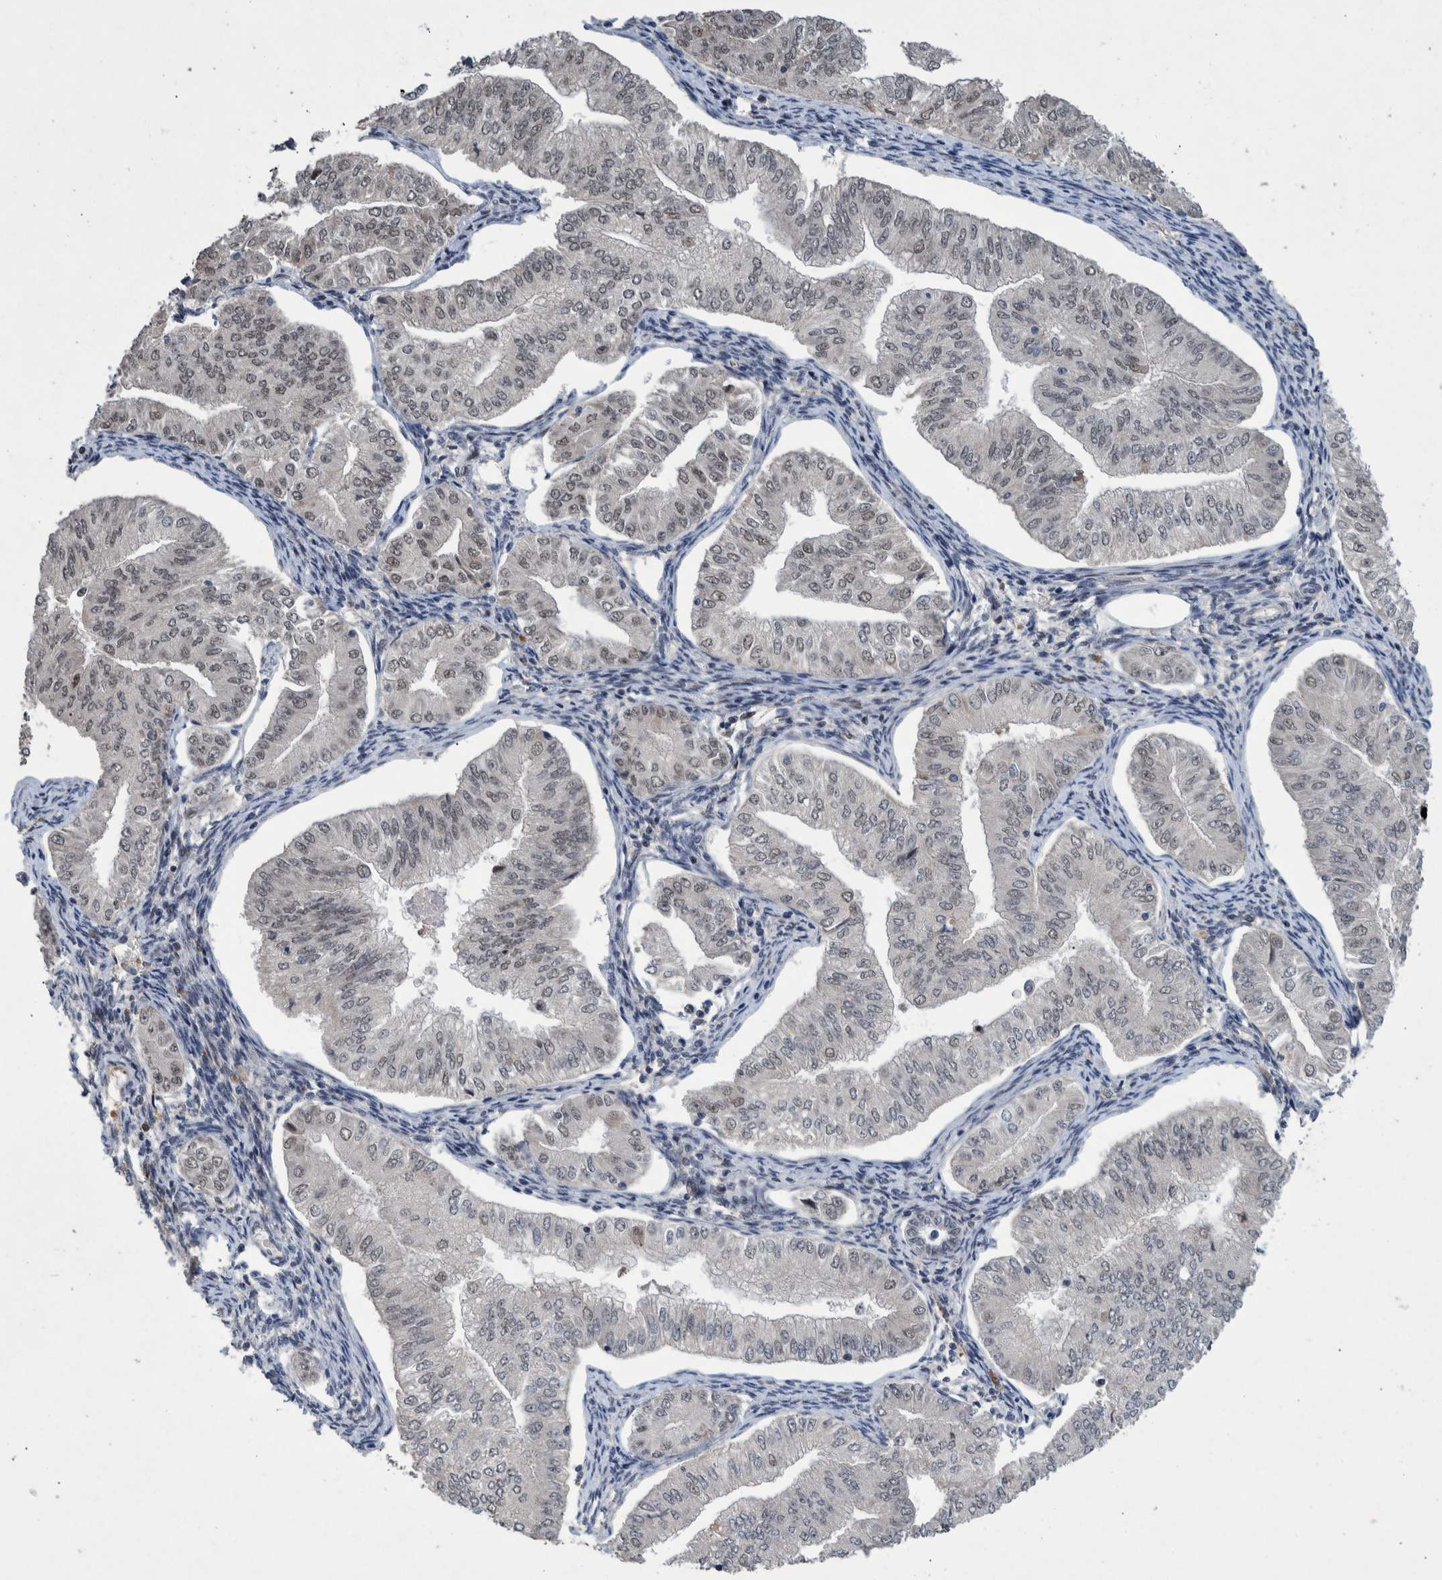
{"staining": {"intensity": "weak", "quantity": ">75%", "location": "nuclear"}, "tissue": "endometrial cancer", "cell_type": "Tumor cells", "image_type": "cancer", "snomed": [{"axis": "morphology", "description": "Normal tissue, NOS"}, {"axis": "morphology", "description": "Adenocarcinoma, NOS"}, {"axis": "topography", "description": "Endometrium"}], "caption": "The photomicrograph demonstrates staining of endometrial cancer, revealing weak nuclear protein positivity (brown color) within tumor cells.", "gene": "ESRP1", "patient": {"sex": "female", "age": 53}}